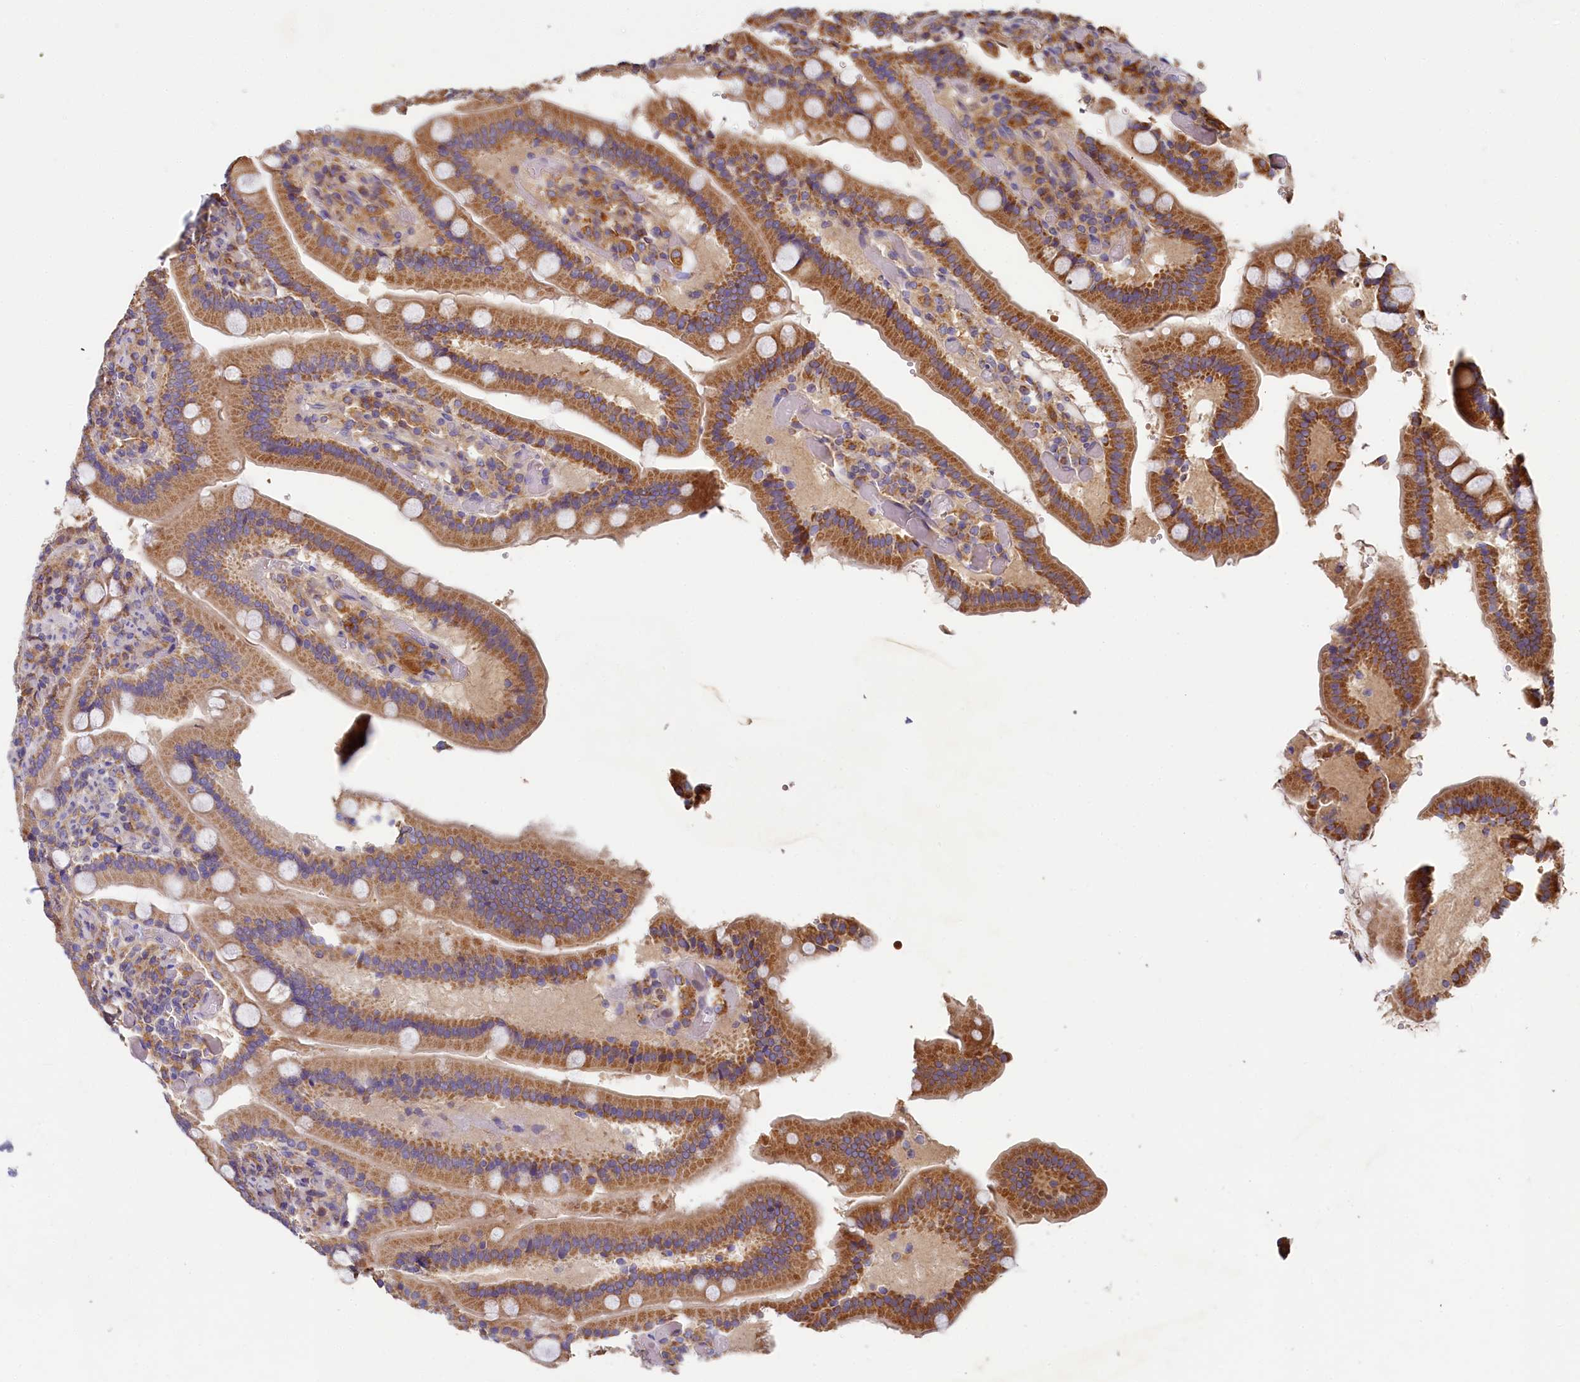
{"staining": {"intensity": "moderate", "quantity": ">75%", "location": "cytoplasmic/membranous"}, "tissue": "duodenum", "cell_type": "Glandular cells", "image_type": "normal", "snomed": [{"axis": "morphology", "description": "Normal tissue, NOS"}, {"axis": "topography", "description": "Duodenum"}], "caption": "Immunohistochemical staining of normal human duodenum reveals moderate cytoplasmic/membranous protein positivity in approximately >75% of glandular cells.", "gene": "SEC31B", "patient": {"sex": "female", "age": 62}}